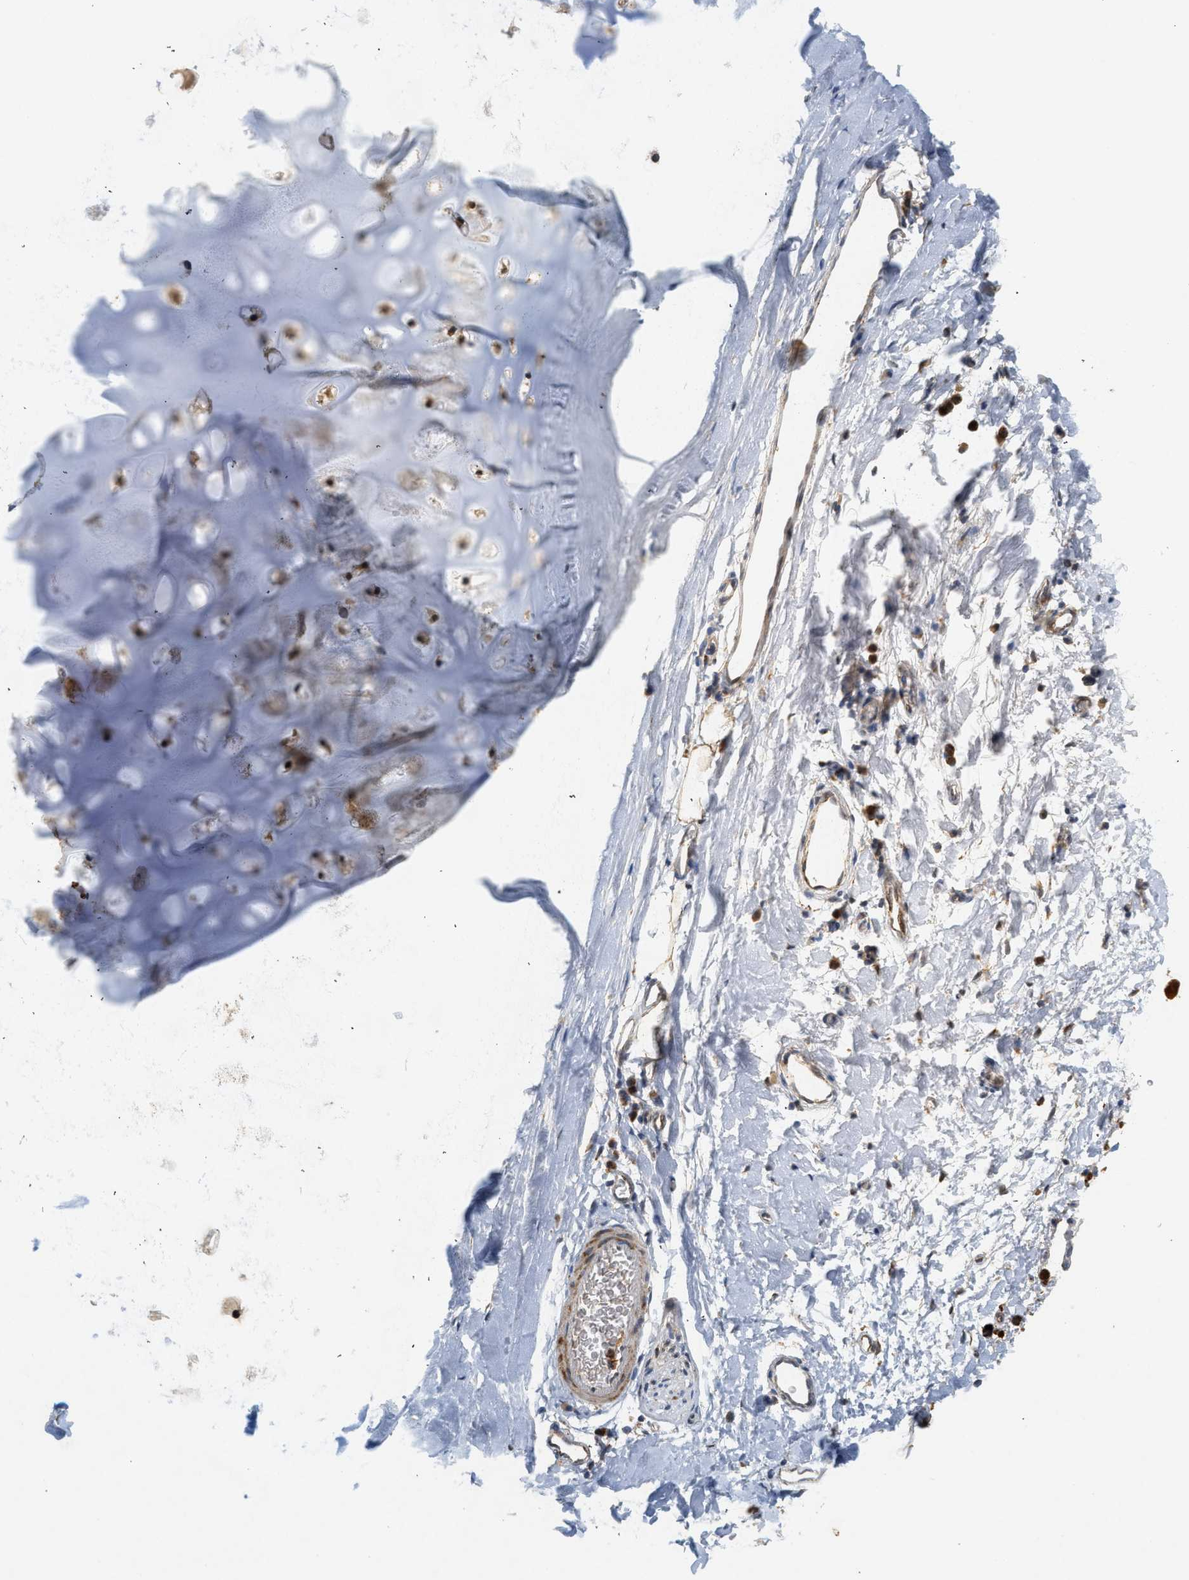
{"staining": {"intensity": "moderate", "quantity": "25%-75%", "location": "cytoplasmic/membranous"}, "tissue": "adipose tissue", "cell_type": "Adipocytes", "image_type": "normal", "snomed": [{"axis": "morphology", "description": "Normal tissue, NOS"}, {"axis": "topography", "description": "Cartilage tissue"}, {"axis": "topography", "description": "Bronchus"}], "caption": "Brown immunohistochemical staining in unremarkable human adipose tissue displays moderate cytoplasmic/membranous positivity in approximately 25%-75% of adipocytes. (brown staining indicates protein expression, while blue staining denotes nuclei).", "gene": "MCU", "patient": {"sex": "female", "age": 53}}